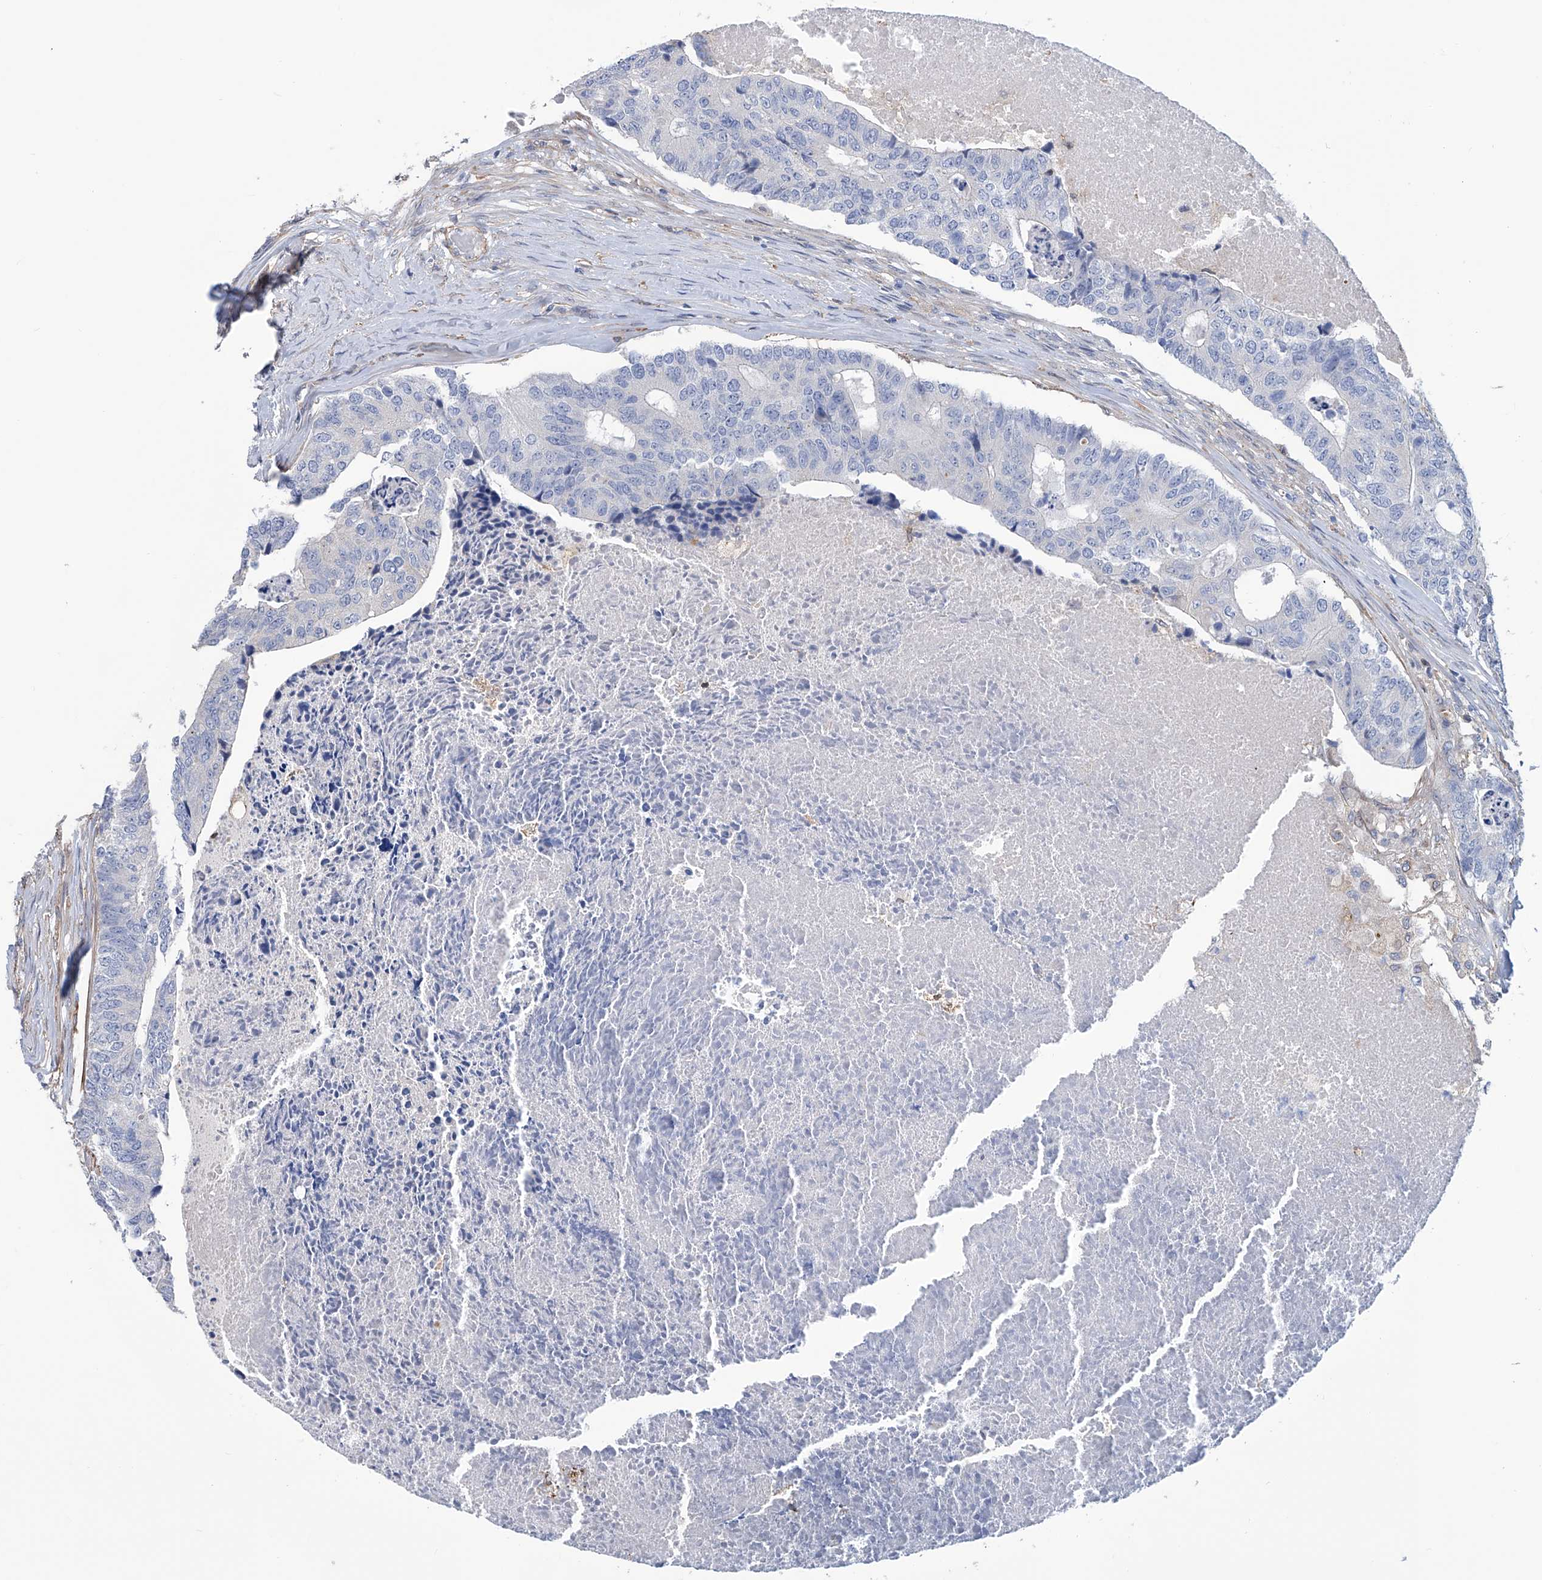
{"staining": {"intensity": "negative", "quantity": "none", "location": "none"}, "tissue": "colorectal cancer", "cell_type": "Tumor cells", "image_type": "cancer", "snomed": [{"axis": "morphology", "description": "Adenocarcinoma, NOS"}, {"axis": "topography", "description": "Colon"}], "caption": "Image shows no significant protein positivity in tumor cells of colorectal cancer (adenocarcinoma). (DAB (3,3'-diaminobenzidine) immunohistochemistry, high magnification).", "gene": "TNN", "patient": {"sex": "female", "age": 67}}